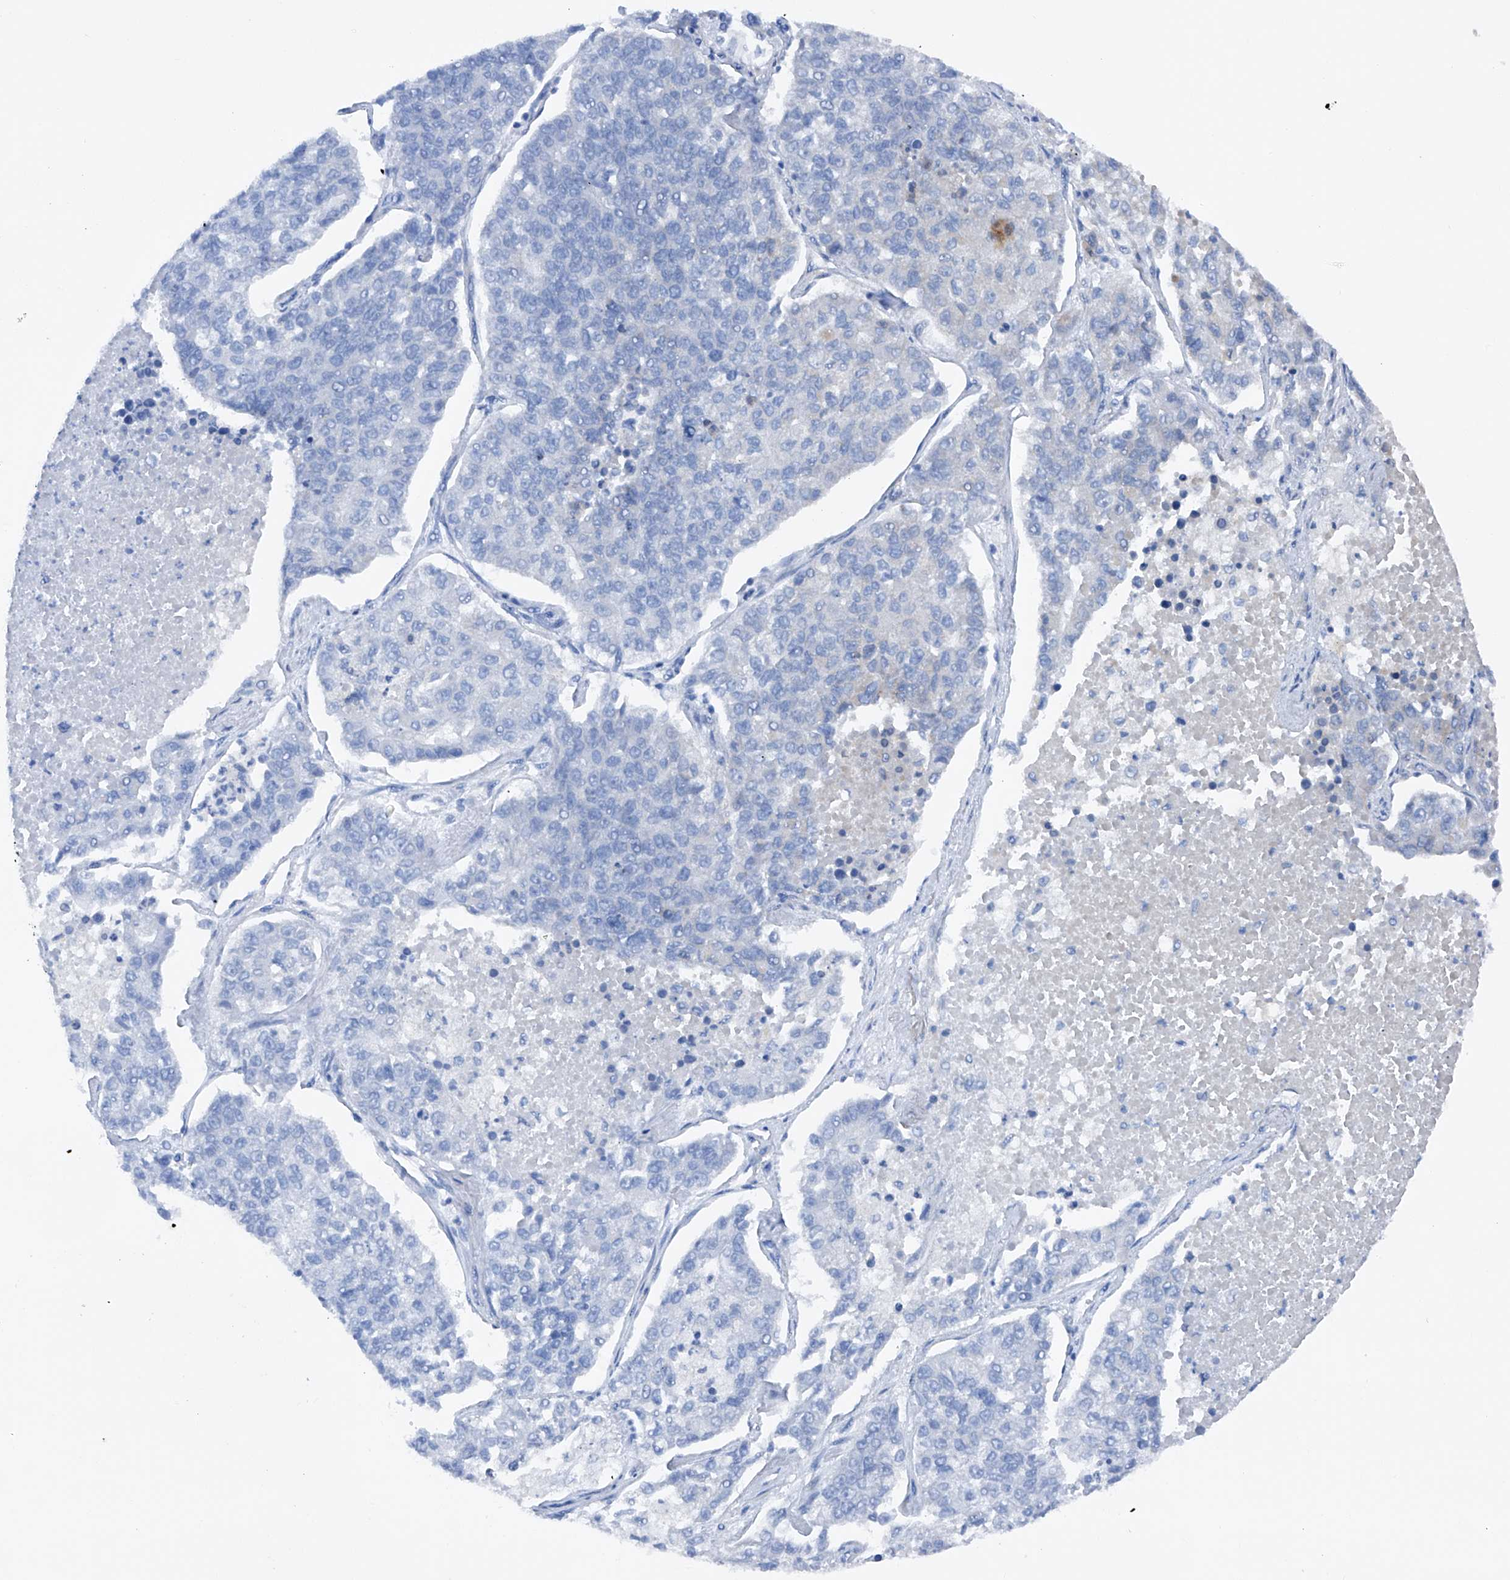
{"staining": {"intensity": "negative", "quantity": "none", "location": "none"}, "tissue": "lung cancer", "cell_type": "Tumor cells", "image_type": "cancer", "snomed": [{"axis": "morphology", "description": "Adenocarcinoma, NOS"}, {"axis": "topography", "description": "Lung"}], "caption": "Lung cancer (adenocarcinoma) was stained to show a protein in brown. There is no significant positivity in tumor cells.", "gene": "DAD1", "patient": {"sex": "male", "age": 49}}